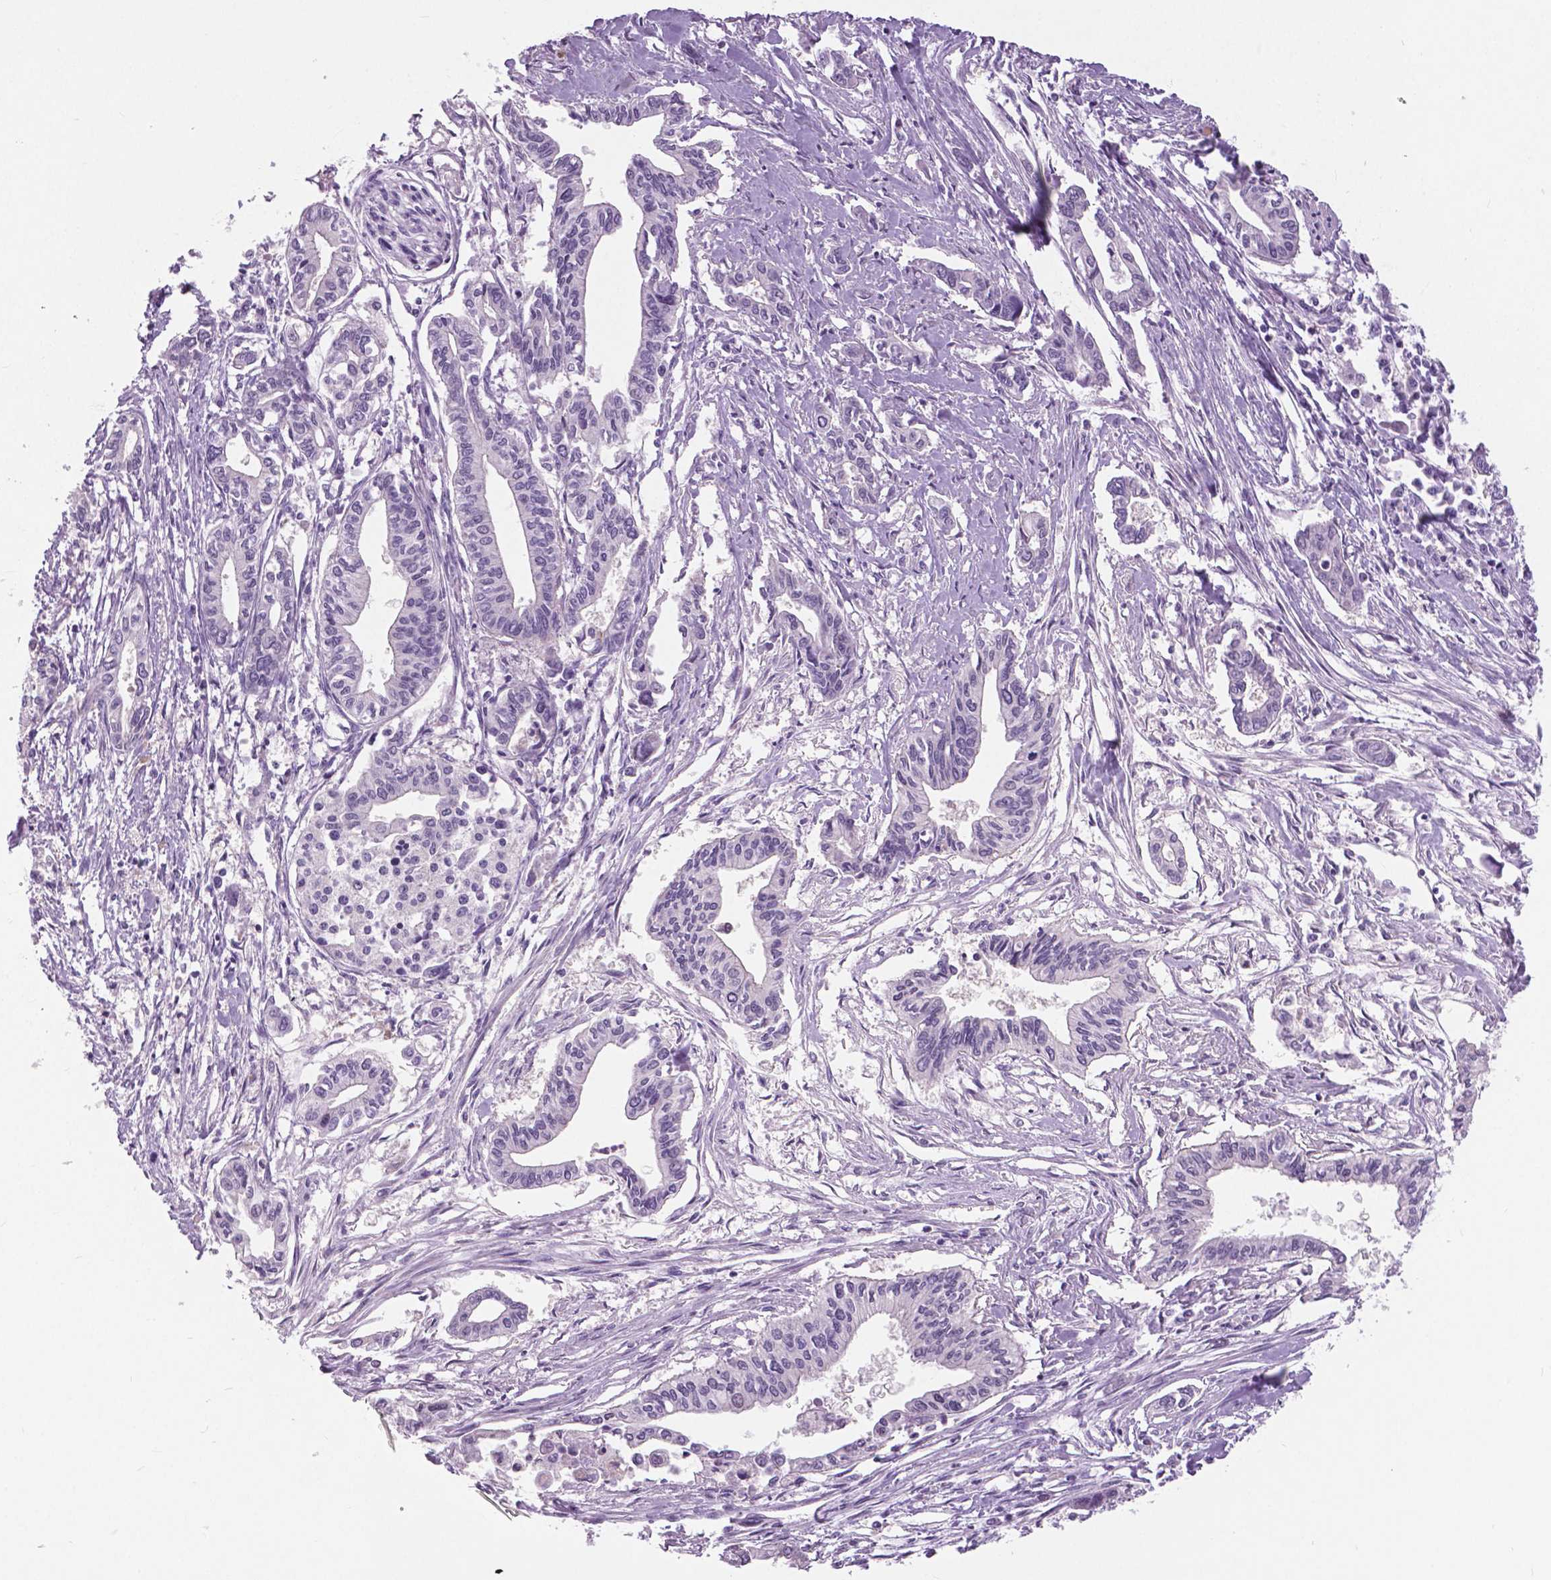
{"staining": {"intensity": "negative", "quantity": "none", "location": "none"}, "tissue": "pancreatic cancer", "cell_type": "Tumor cells", "image_type": "cancer", "snomed": [{"axis": "morphology", "description": "Adenocarcinoma, NOS"}, {"axis": "topography", "description": "Pancreas"}], "caption": "Tumor cells are negative for brown protein staining in pancreatic adenocarcinoma.", "gene": "TP53TG5", "patient": {"sex": "male", "age": 60}}